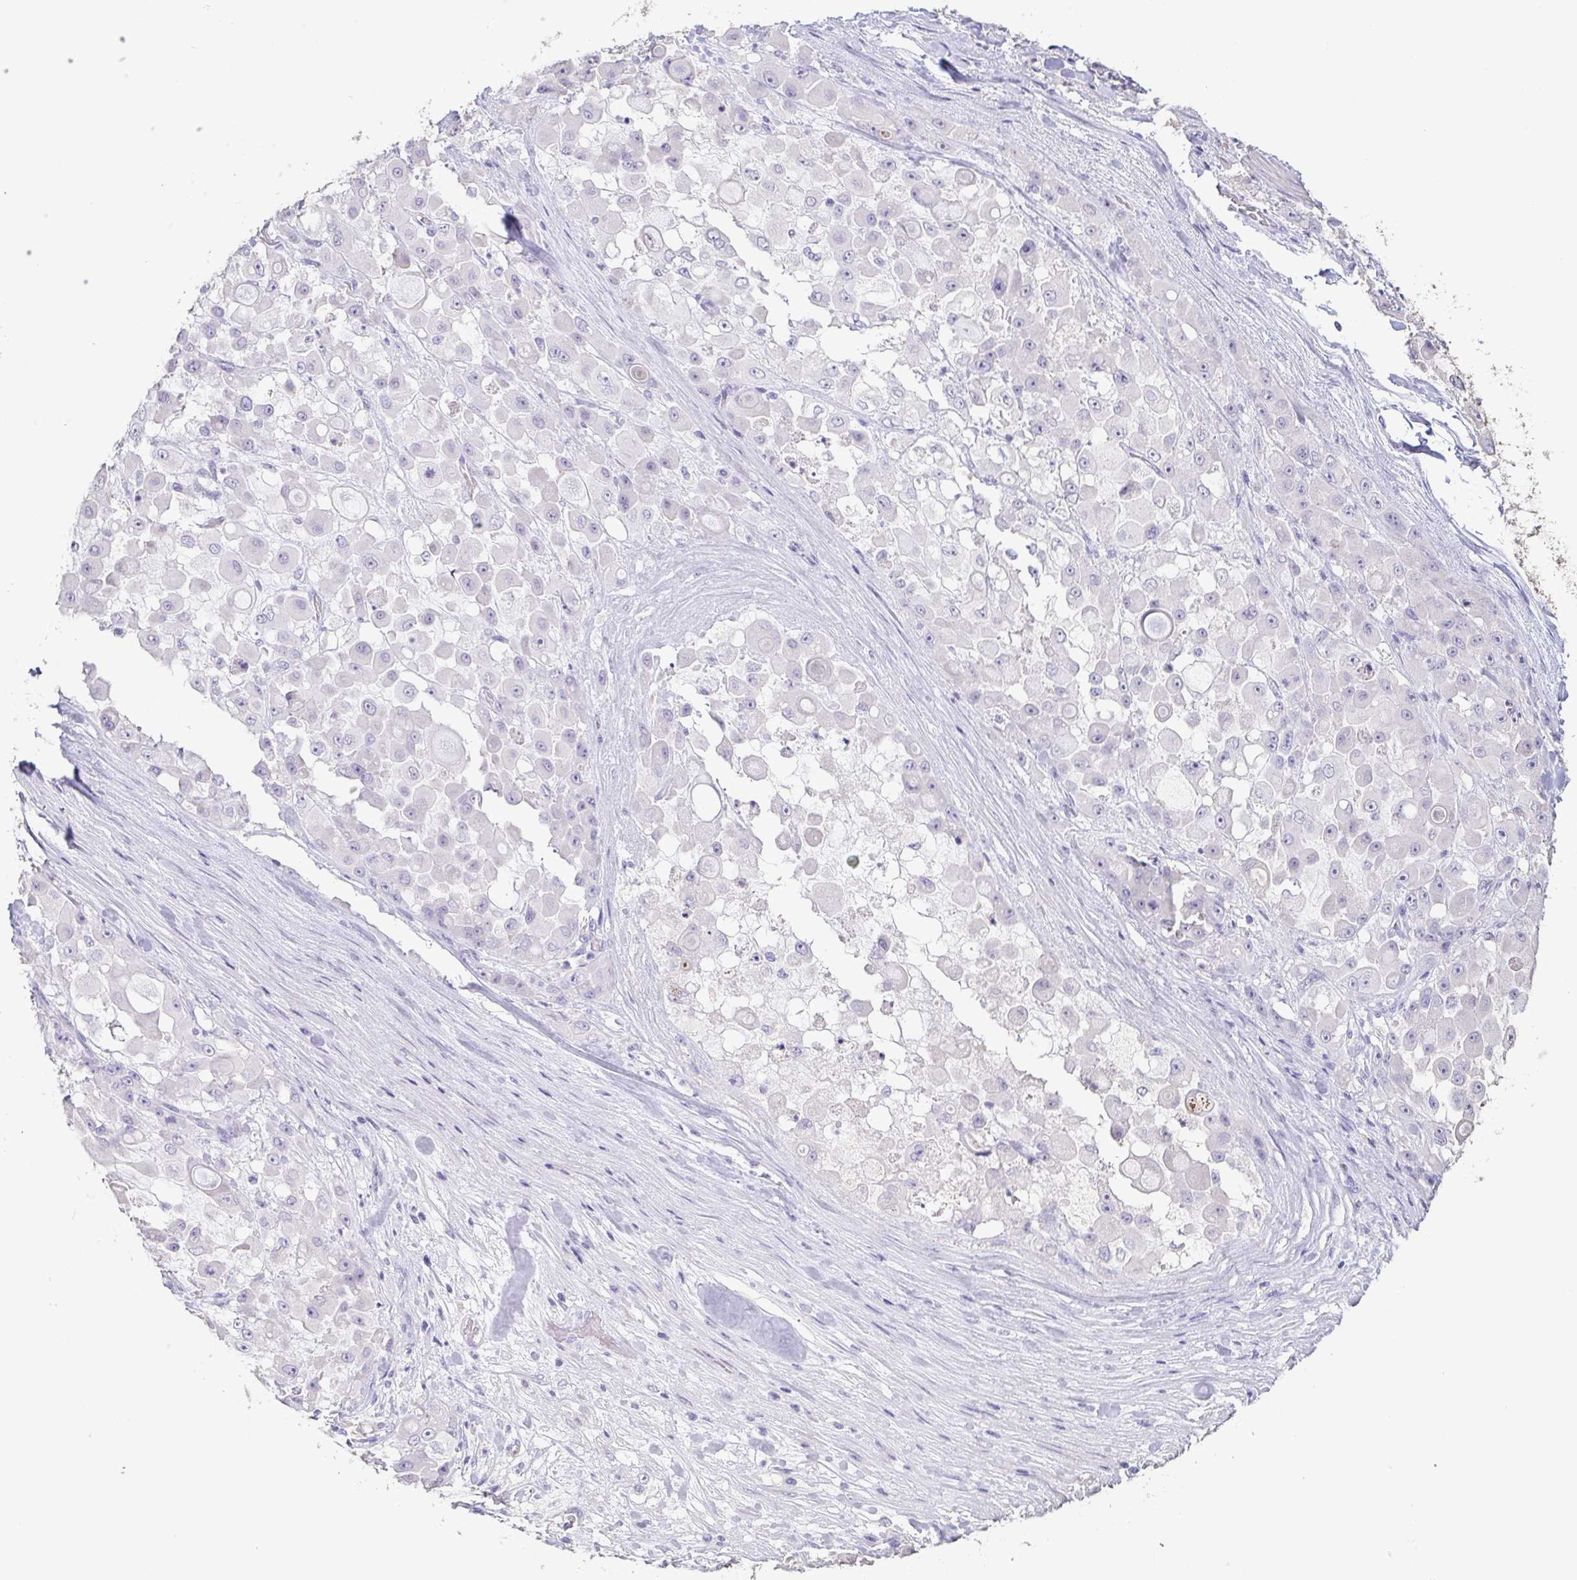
{"staining": {"intensity": "negative", "quantity": "none", "location": "none"}, "tissue": "stomach cancer", "cell_type": "Tumor cells", "image_type": "cancer", "snomed": [{"axis": "morphology", "description": "Adenocarcinoma, NOS"}, {"axis": "topography", "description": "Stomach"}], "caption": "IHC micrograph of neoplastic tissue: human stomach cancer stained with DAB reveals no significant protein positivity in tumor cells.", "gene": "BPIFA2", "patient": {"sex": "female", "age": 76}}